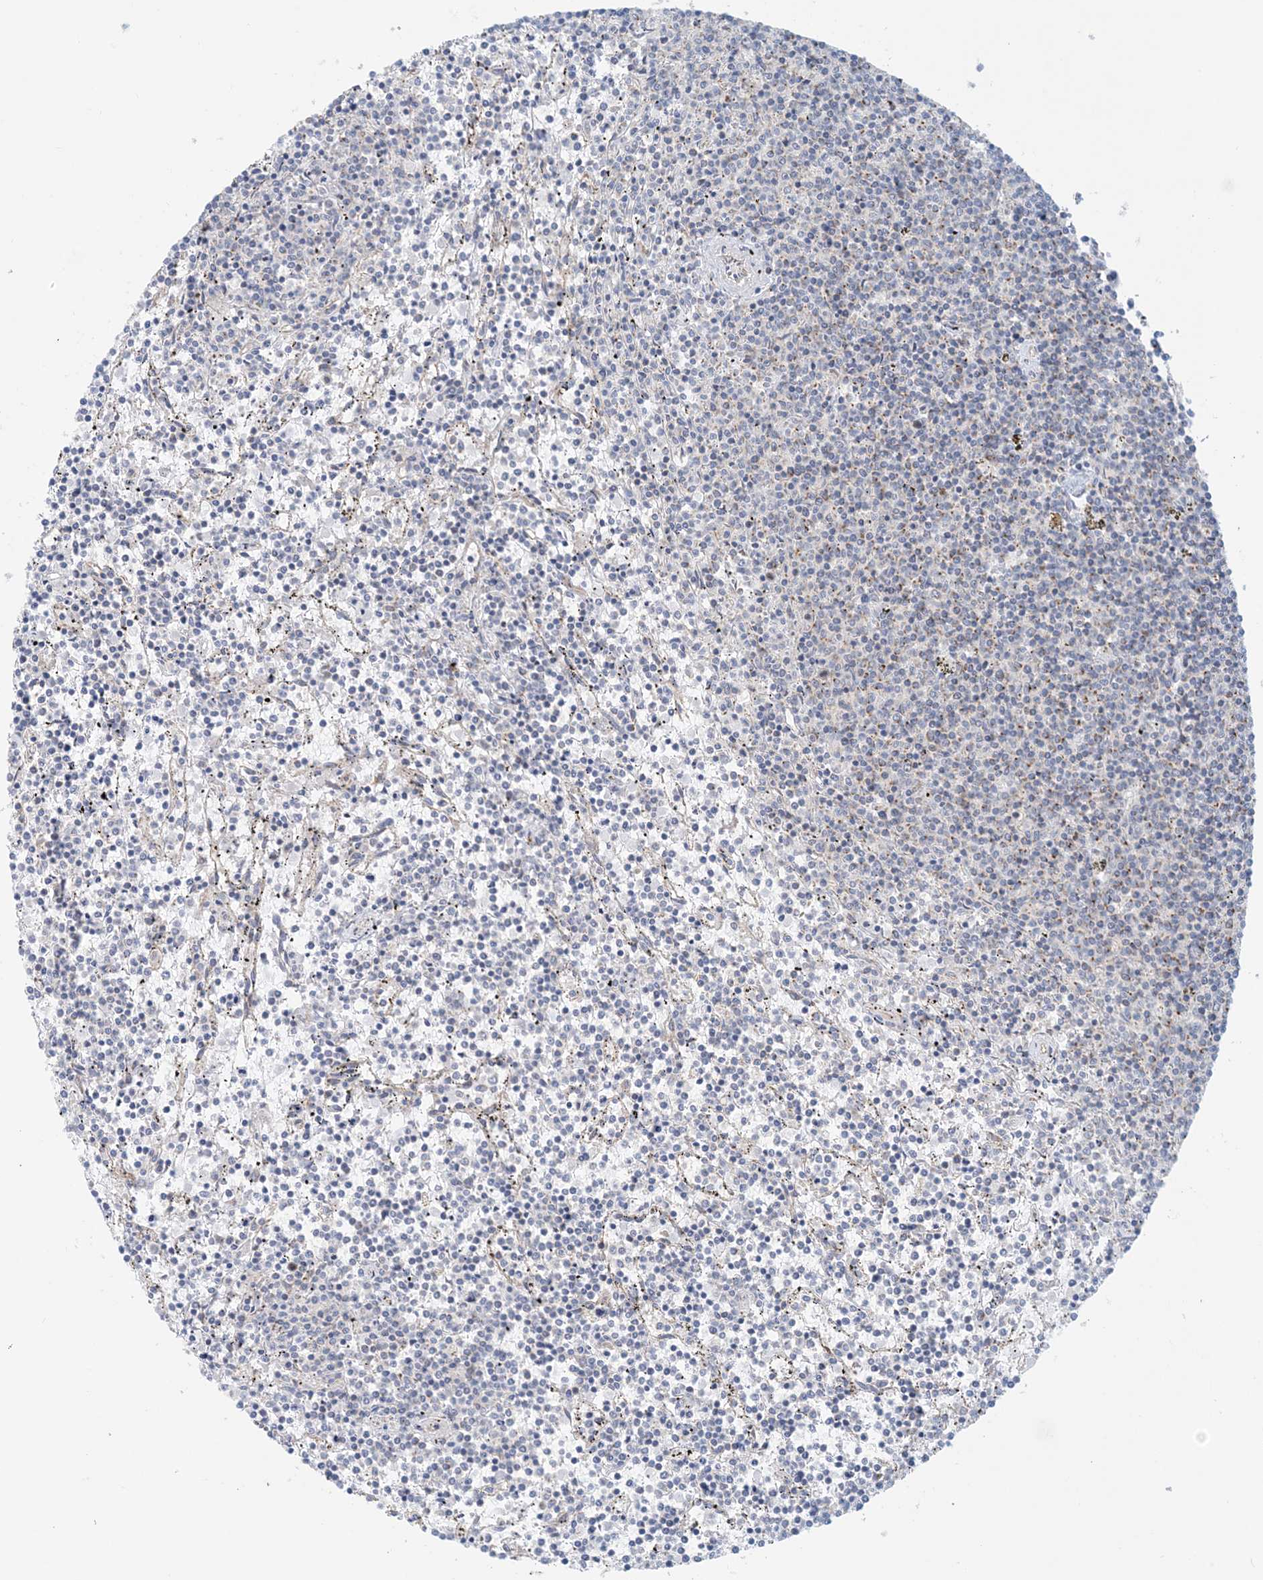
{"staining": {"intensity": "negative", "quantity": "none", "location": "none"}, "tissue": "lymphoma", "cell_type": "Tumor cells", "image_type": "cancer", "snomed": [{"axis": "morphology", "description": "Malignant lymphoma, non-Hodgkin's type, Low grade"}, {"axis": "topography", "description": "Spleen"}], "caption": "The immunohistochemistry (IHC) histopathology image has no significant expression in tumor cells of lymphoma tissue.", "gene": "COA3", "patient": {"sex": "female", "age": 50}}